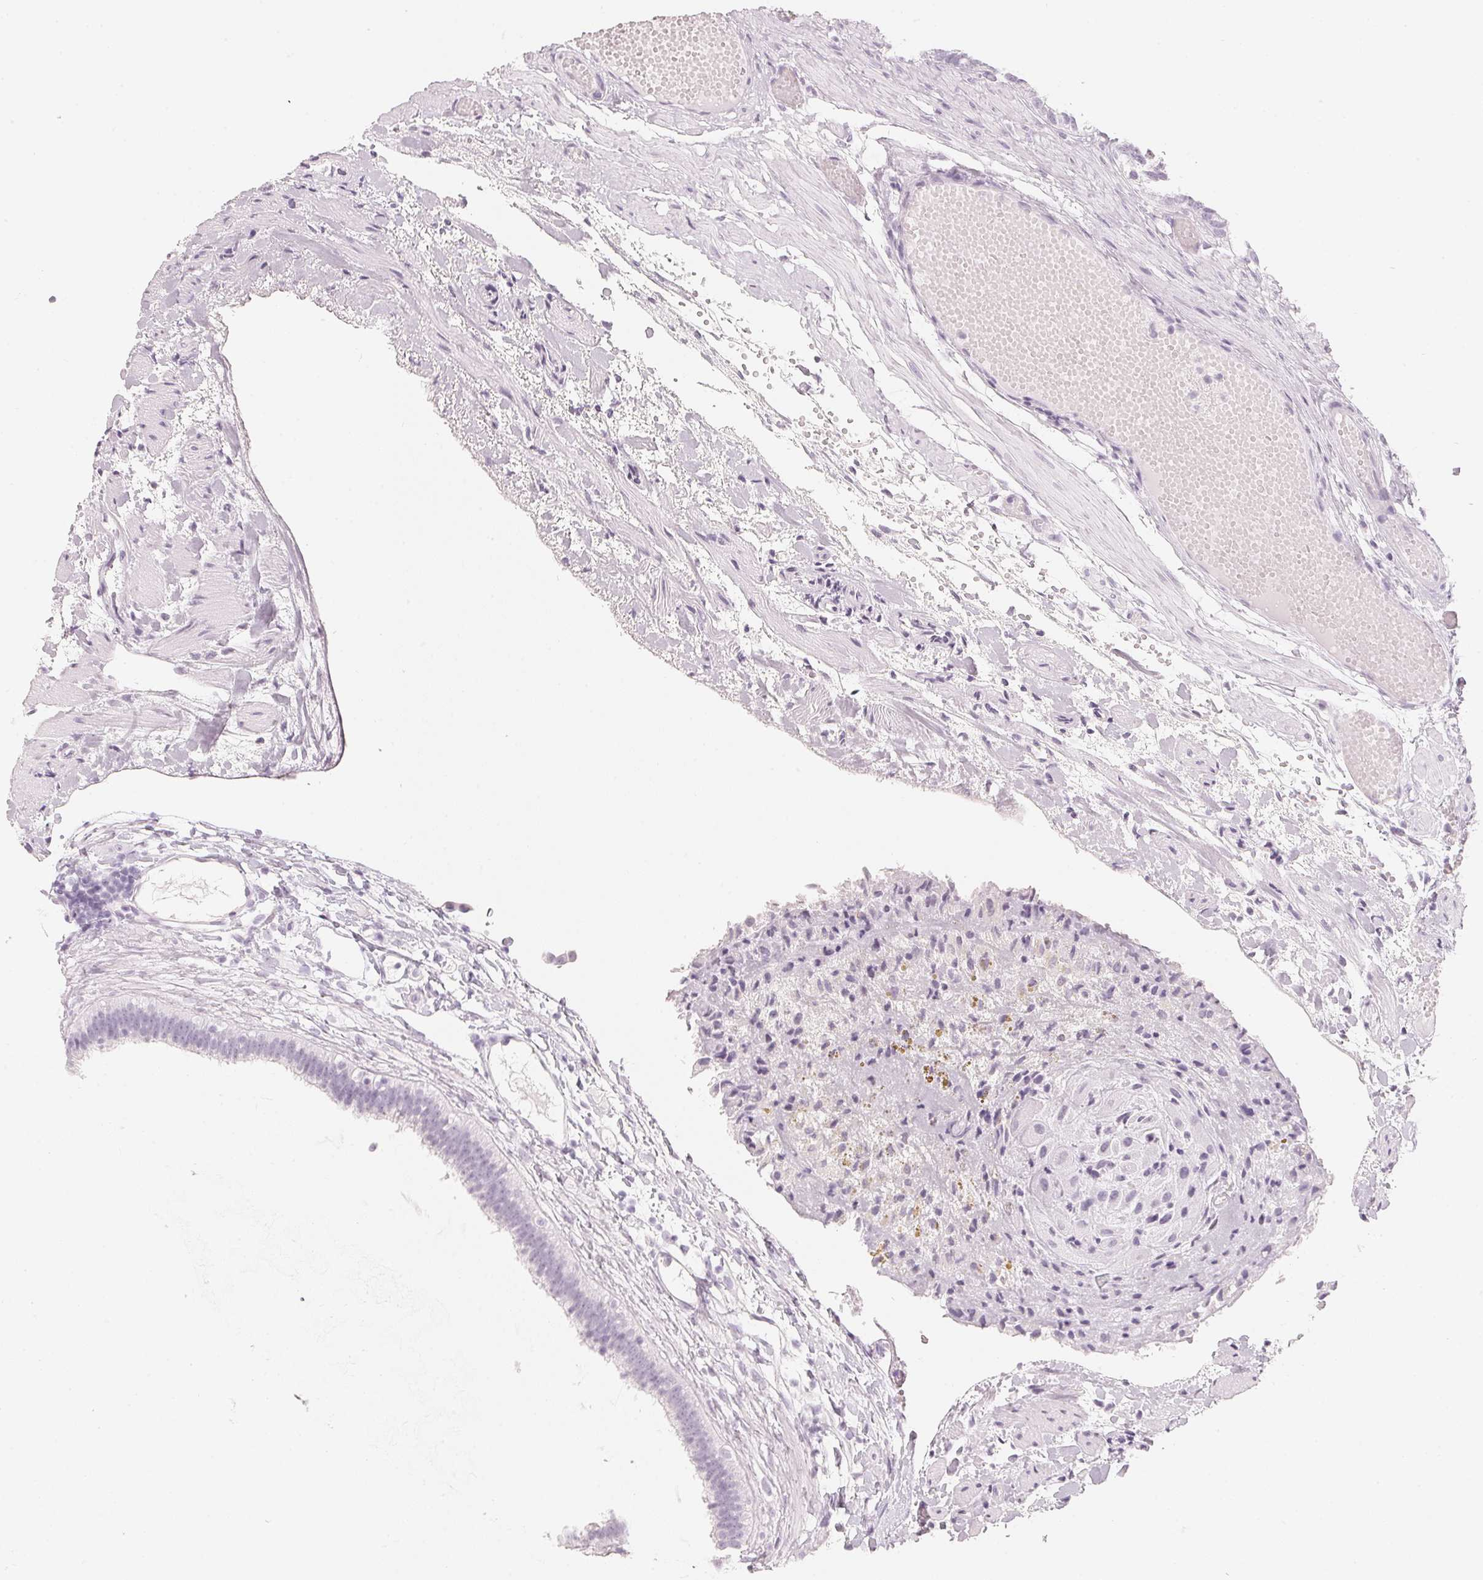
{"staining": {"intensity": "negative", "quantity": "none", "location": "none"}, "tissue": "fallopian tube", "cell_type": "Glandular cells", "image_type": "normal", "snomed": [{"axis": "morphology", "description": "Normal tissue, NOS"}, {"axis": "topography", "description": "Fallopian tube"}], "caption": "This is an IHC photomicrograph of benign human fallopian tube. There is no positivity in glandular cells.", "gene": "SLC22A8", "patient": {"sex": "female", "age": 37}}